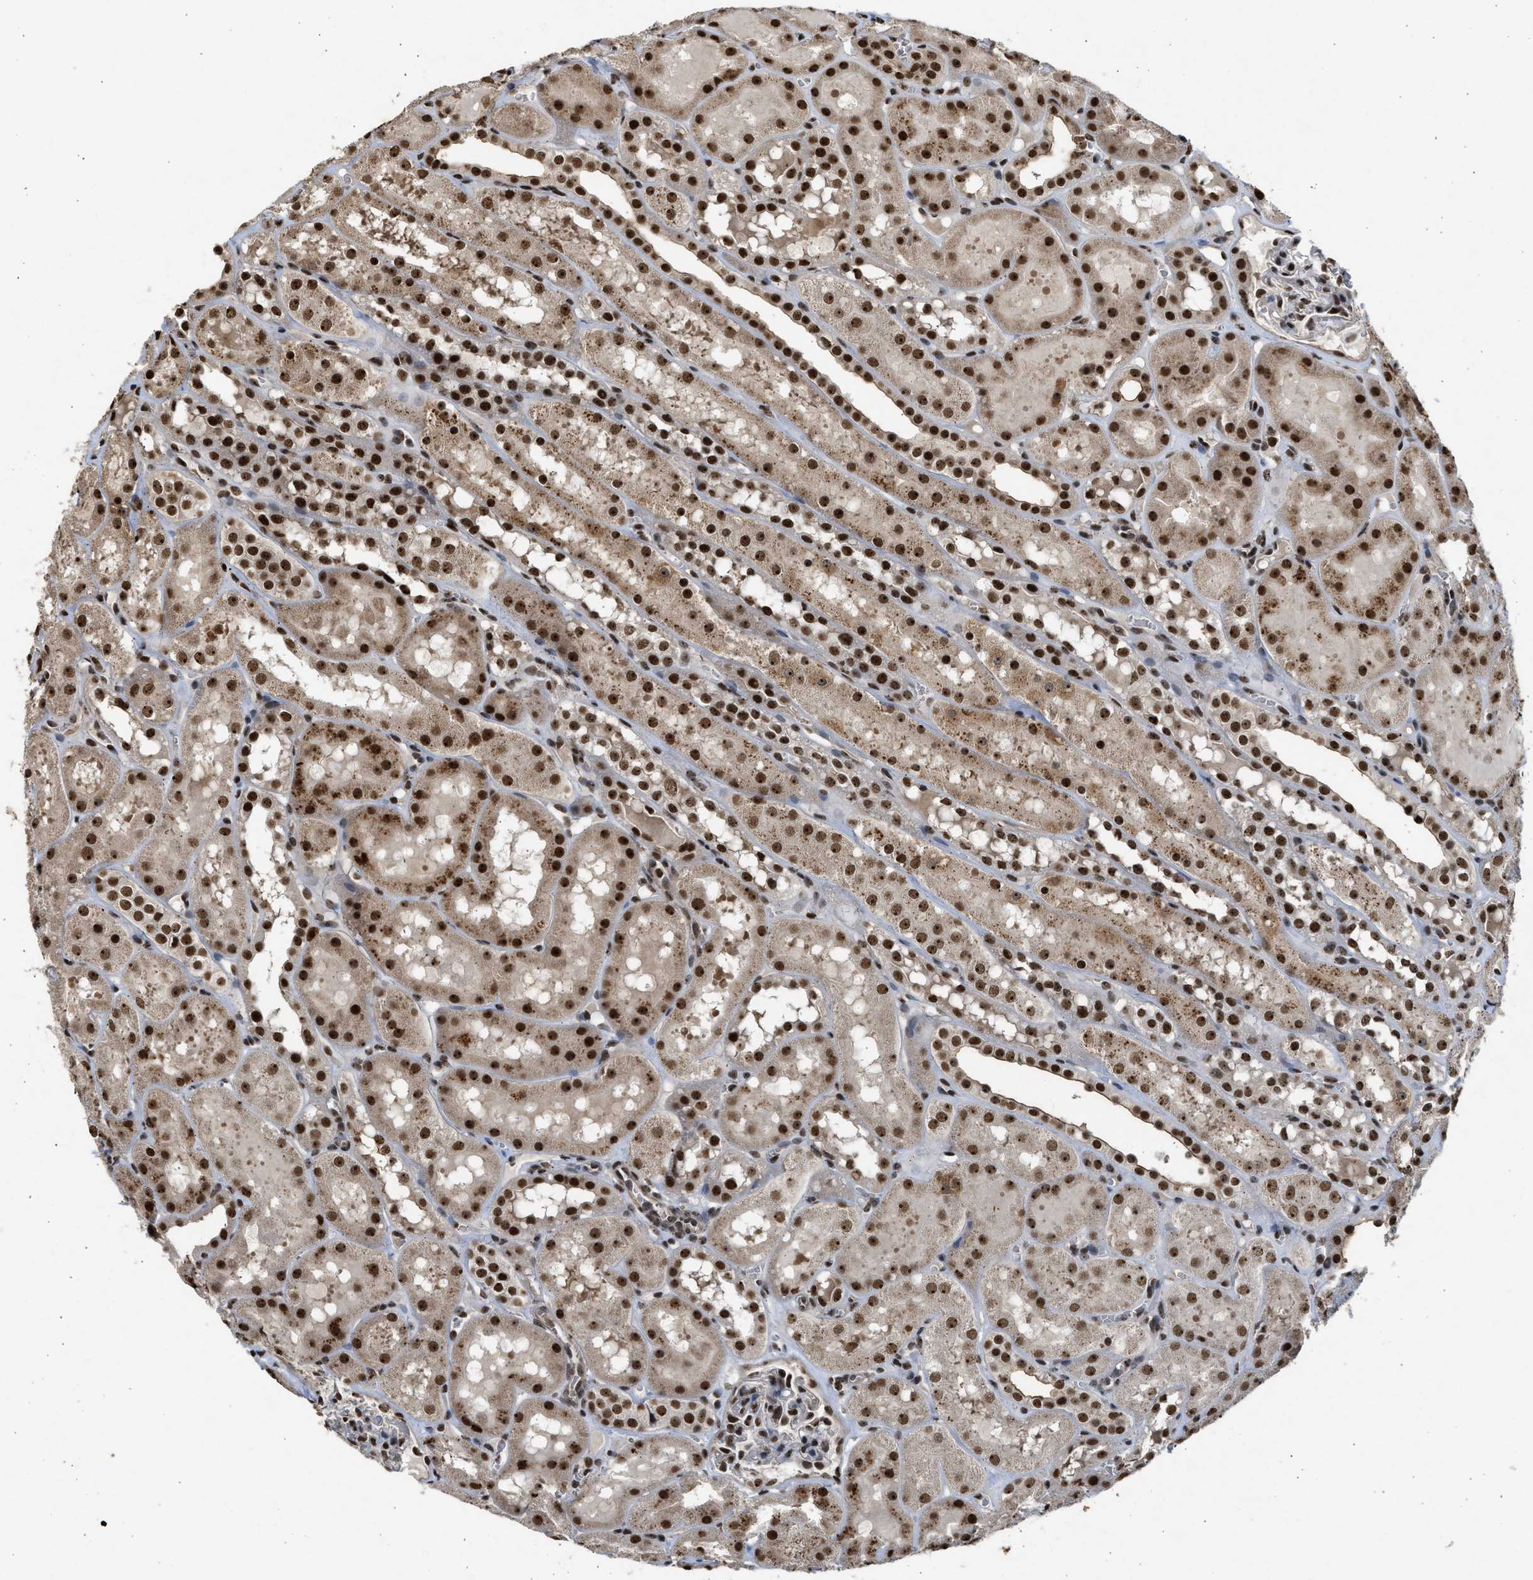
{"staining": {"intensity": "moderate", "quantity": "25%-75%", "location": "nuclear"}, "tissue": "kidney", "cell_type": "Cells in glomeruli", "image_type": "normal", "snomed": [{"axis": "morphology", "description": "Normal tissue, NOS"}, {"axis": "topography", "description": "Kidney"}, {"axis": "topography", "description": "Urinary bladder"}], "caption": "DAB (3,3'-diaminobenzidine) immunohistochemical staining of normal kidney displays moderate nuclear protein staining in about 25%-75% of cells in glomeruli. The protein of interest is shown in brown color, while the nuclei are stained blue.", "gene": "TFDP2", "patient": {"sex": "male", "age": 16}}